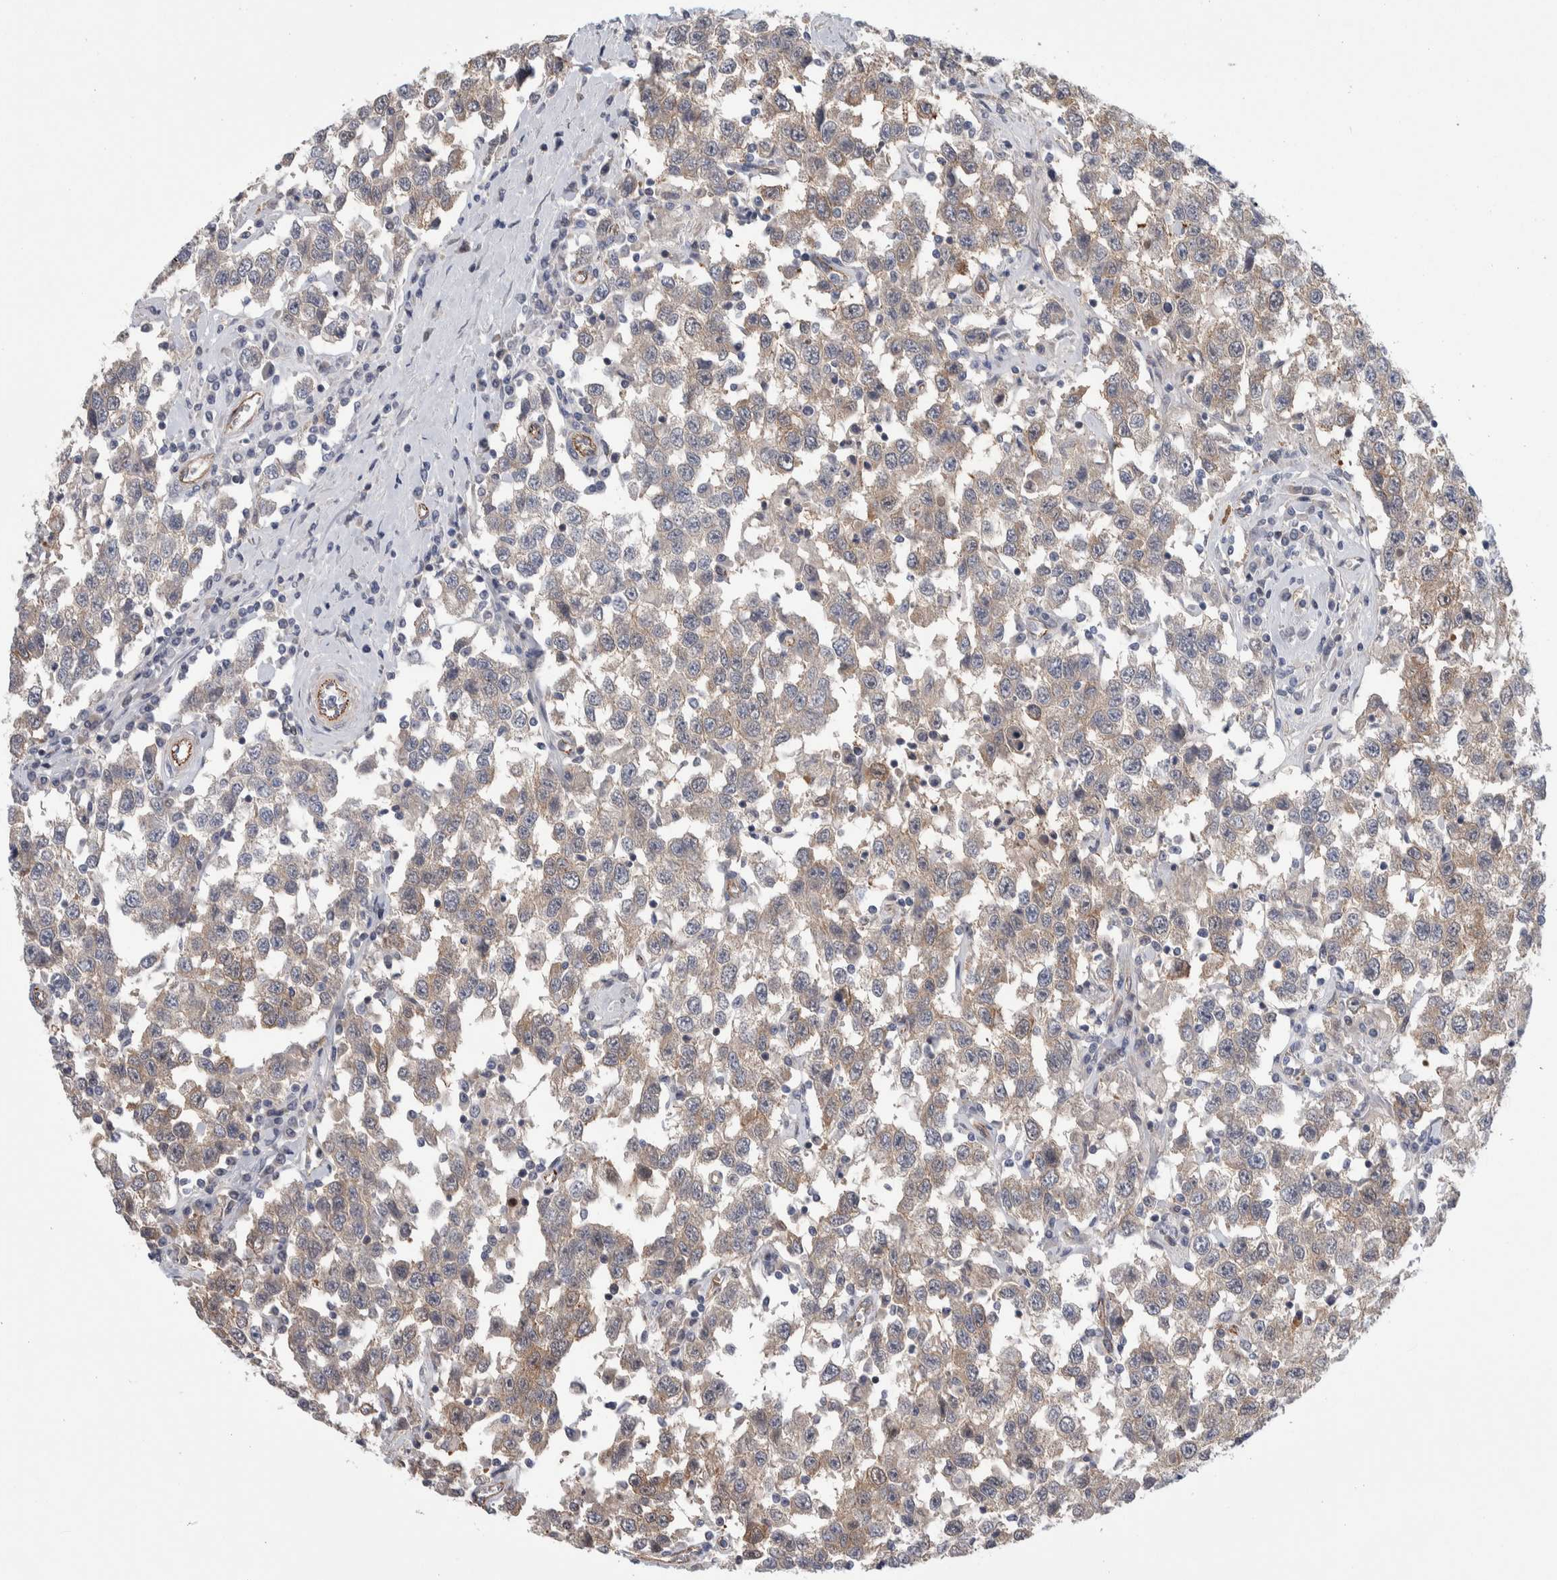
{"staining": {"intensity": "weak", "quantity": ">75%", "location": "cytoplasmic/membranous"}, "tissue": "testis cancer", "cell_type": "Tumor cells", "image_type": "cancer", "snomed": [{"axis": "morphology", "description": "Seminoma, NOS"}, {"axis": "topography", "description": "Testis"}], "caption": "Human testis cancer (seminoma) stained with a protein marker demonstrates weak staining in tumor cells.", "gene": "ZNF862", "patient": {"sex": "male", "age": 41}}